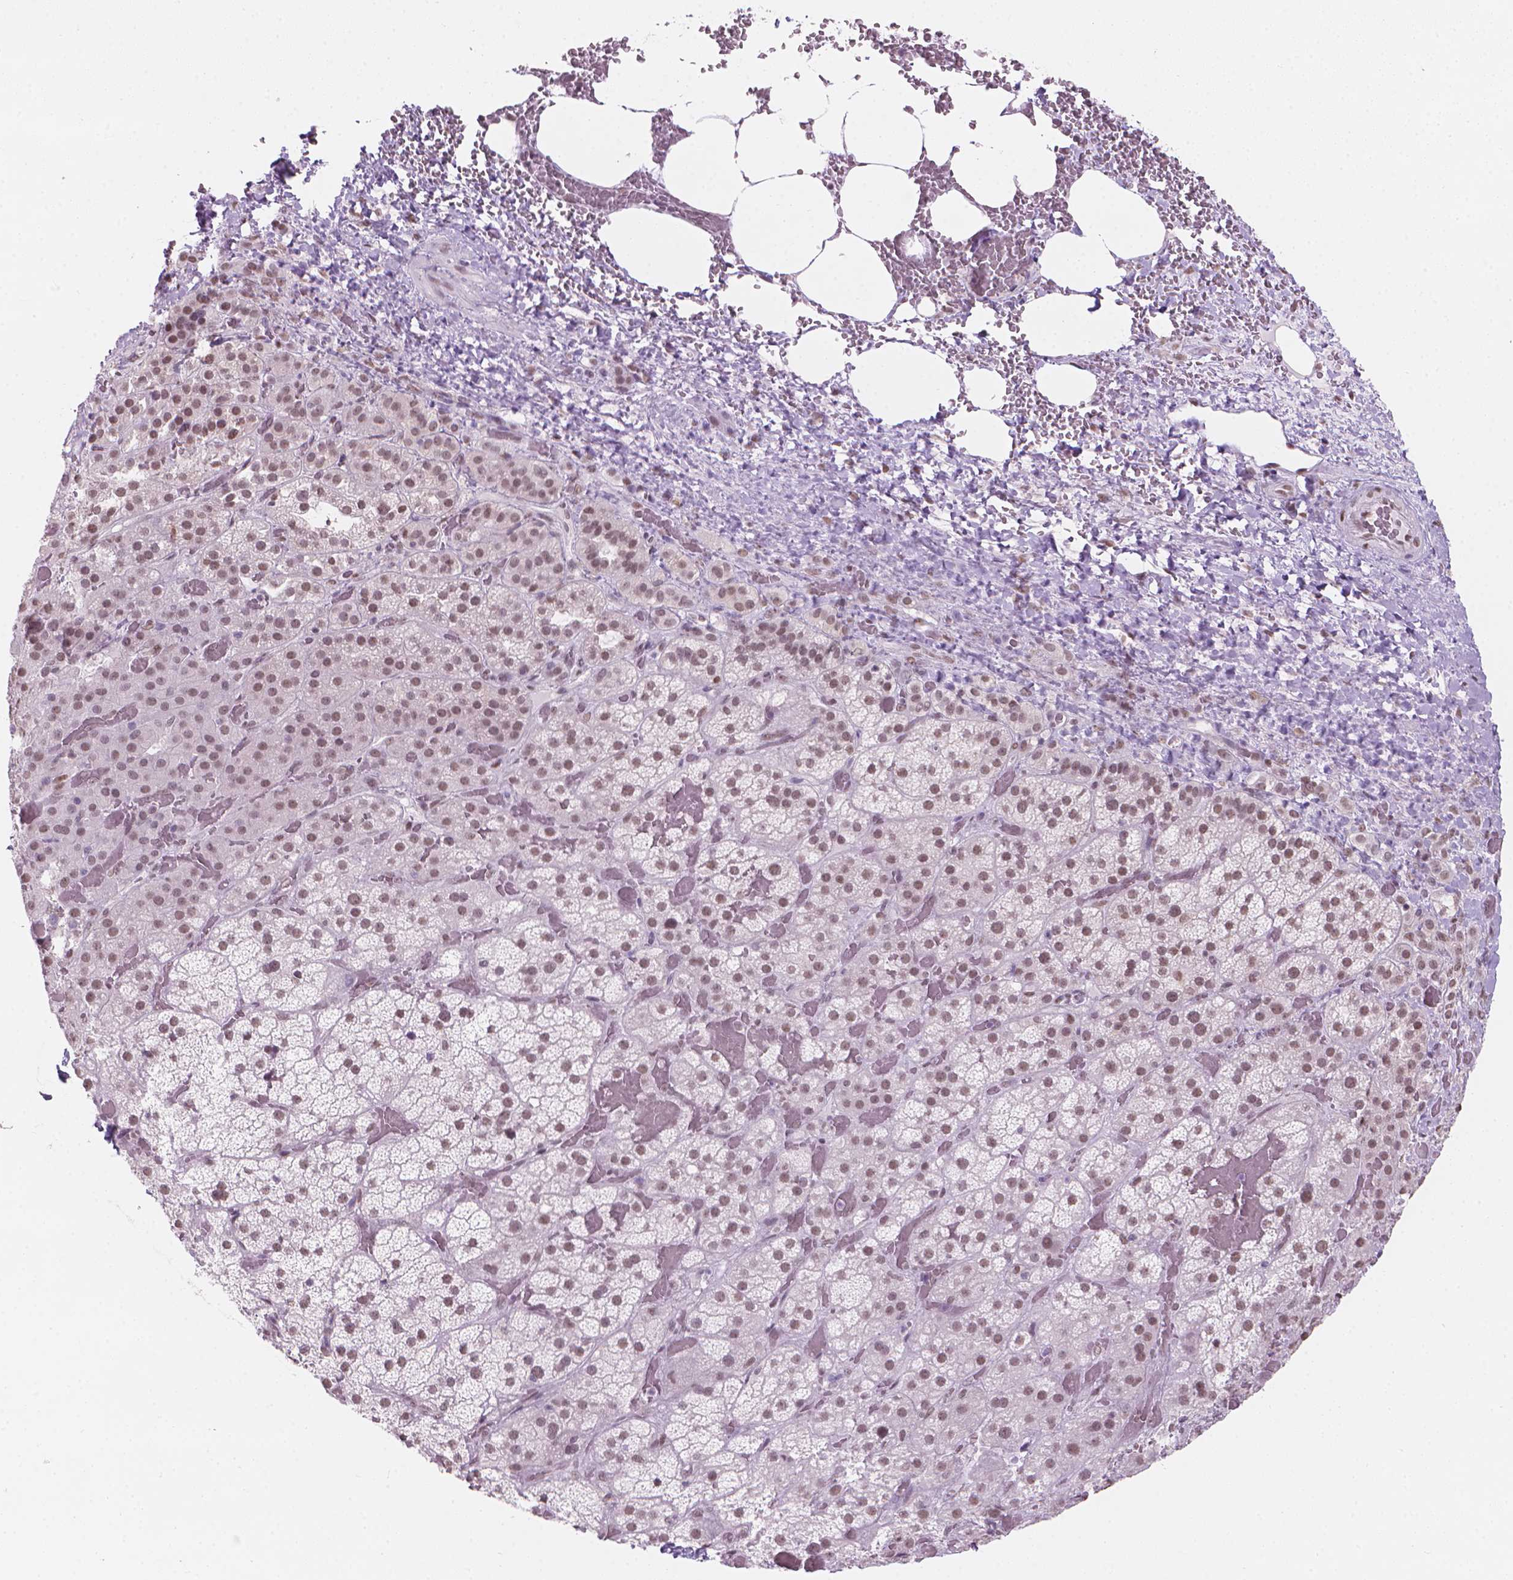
{"staining": {"intensity": "moderate", "quantity": ">75%", "location": "nuclear"}, "tissue": "adrenal gland", "cell_type": "Glandular cells", "image_type": "normal", "snomed": [{"axis": "morphology", "description": "Normal tissue, NOS"}, {"axis": "topography", "description": "Adrenal gland"}], "caption": "IHC of benign human adrenal gland shows medium levels of moderate nuclear expression in about >75% of glandular cells.", "gene": "PIAS2", "patient": {"sex": "male", "age": 57}}